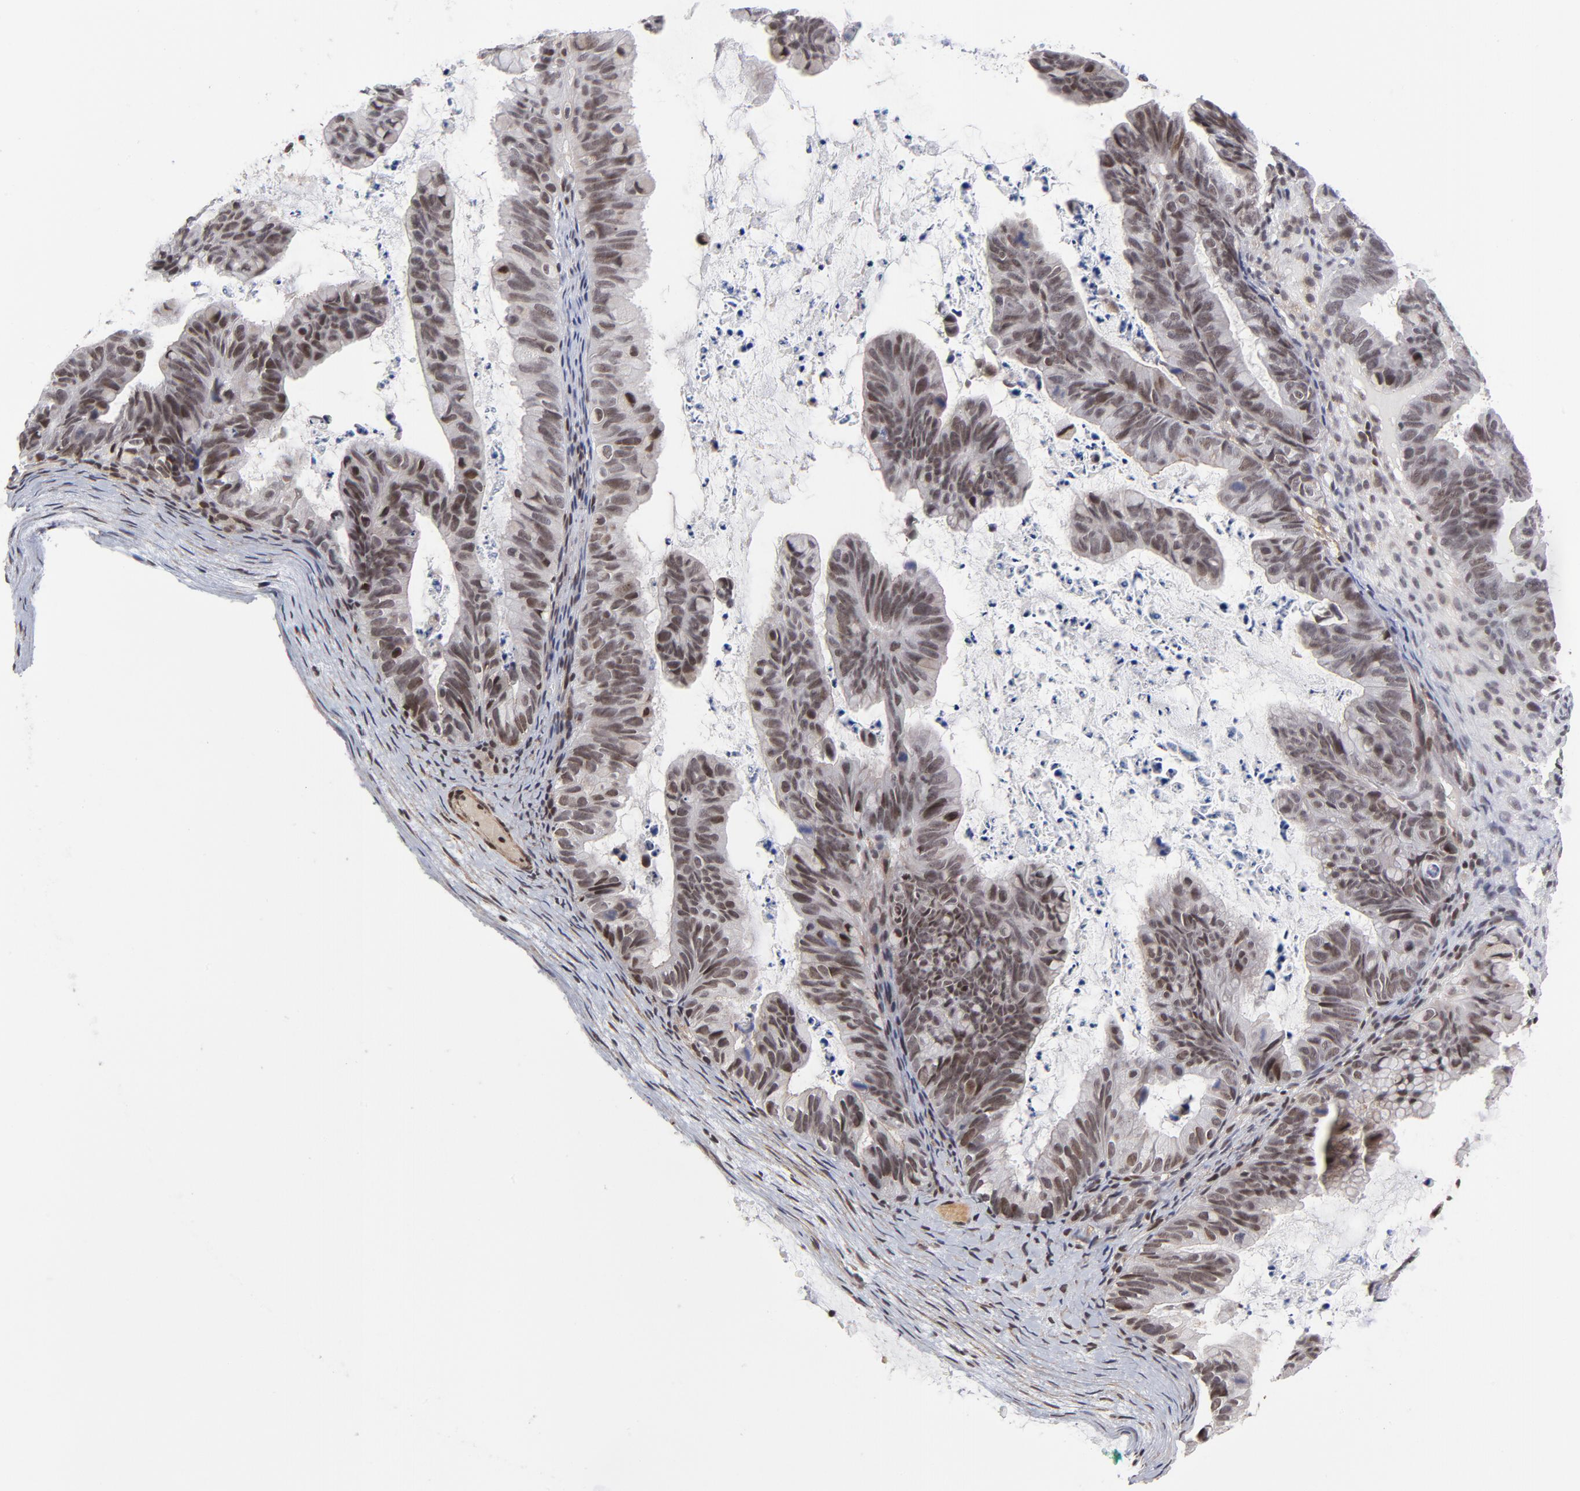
{"staining": {"intensity": "strong", "quantity": ">75%", "location": "nuclear"}, "tissue": "ovarian cancer", "cell_type": "Tumor cells", "image_type": "cancer", "snomed": [{"axis": "morphology", "description": "Cystadenocarcinoma, mucinous, NOS"}, {"axis": "topography", "description": "Ovary"}], "caption": "DAB (3,3'-diaminobenzidine) immunohistochemical staining of human ovarian cancer (mucinous cystadenocarcinoma) reveals strong nuclear protein positivity in about >75% of tumor cells.", "gene": "CTCF", "patient": {"sex": "female", "age": 36}}